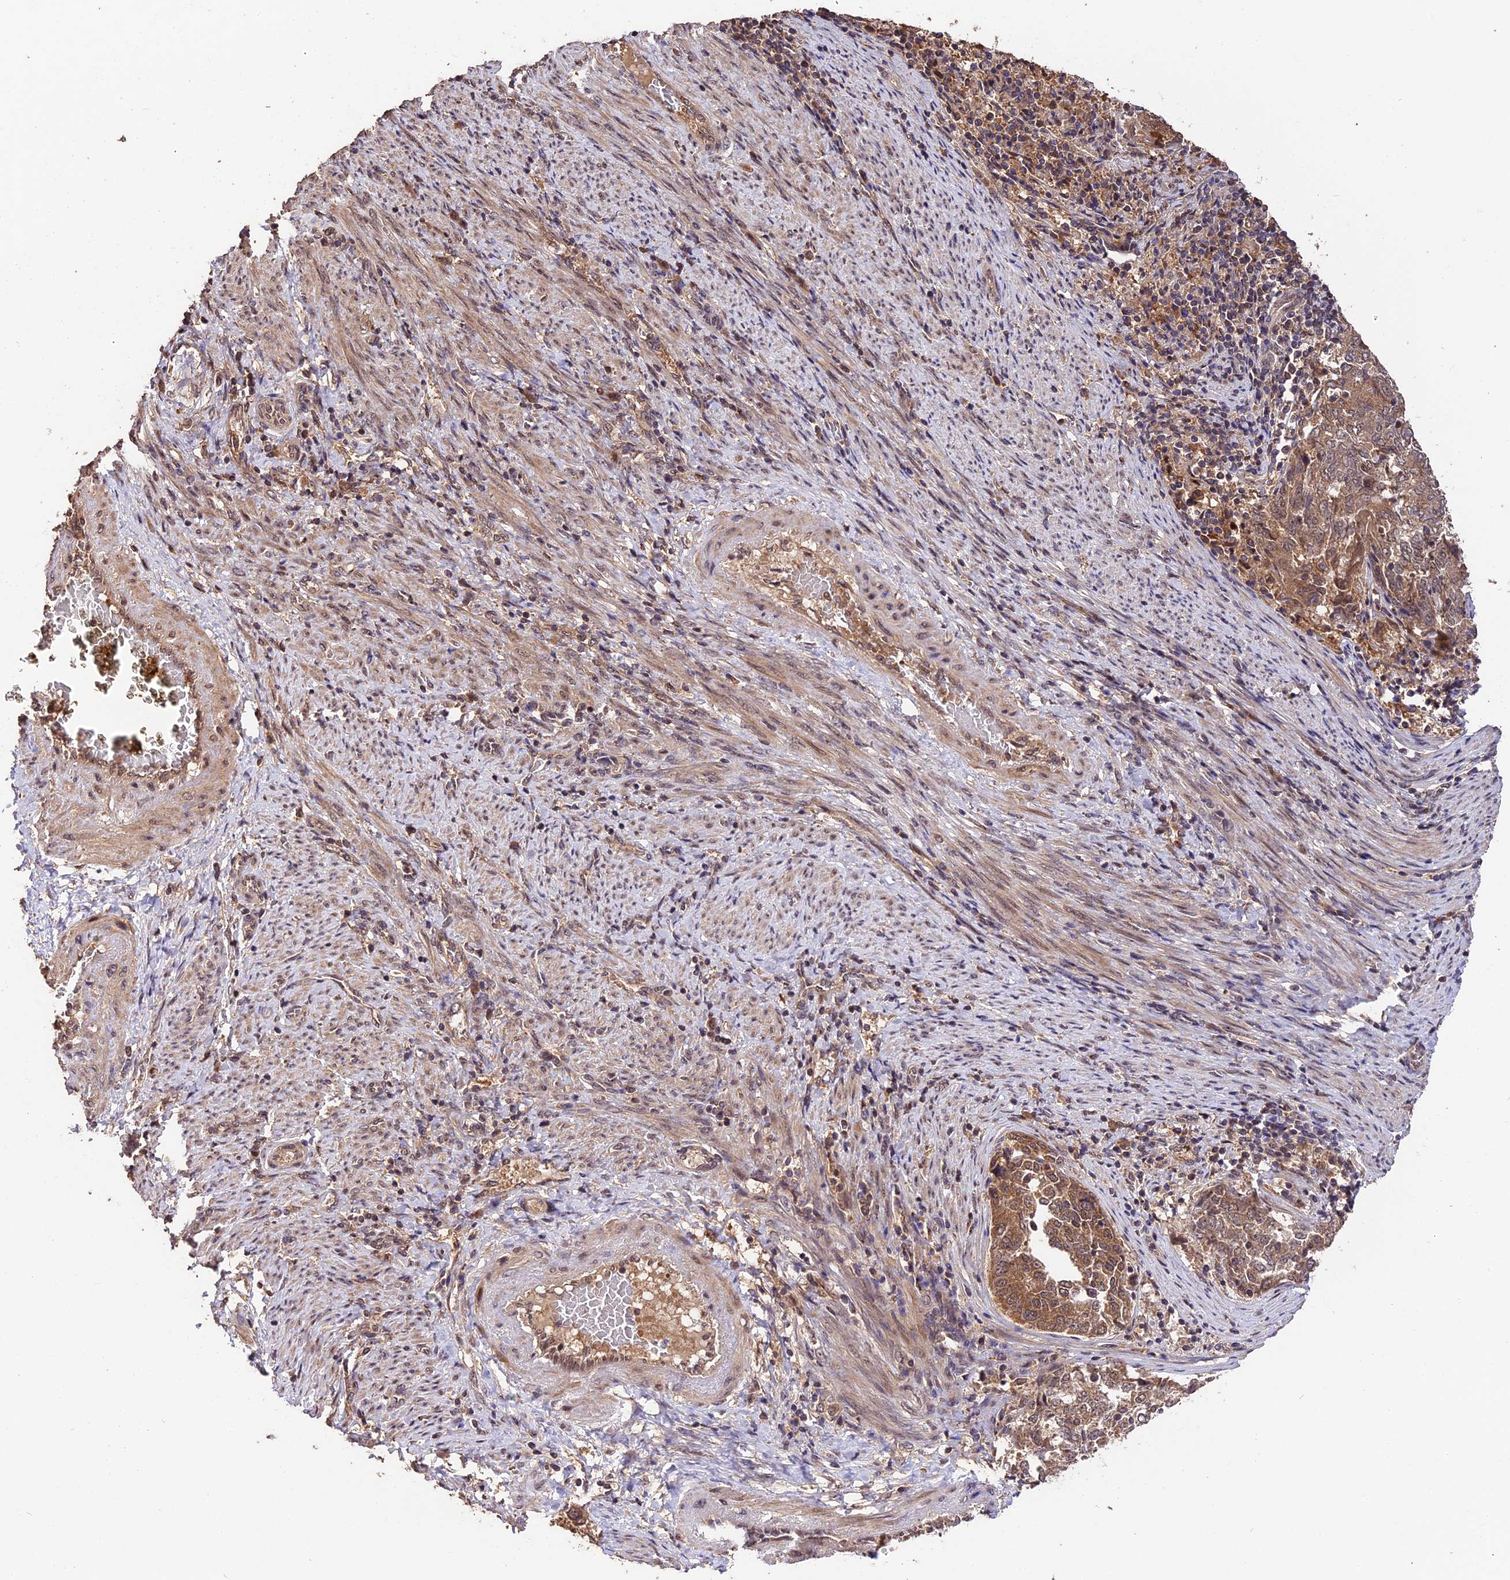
{"staining": {"intensity": "moderate", "quantity": ">75%", "location": "cytoplasmic/membranous"}, "tissue": "endometrial cancer", "cell_type": "Tumor cells", "image_type": "cancer", "snomed": [{"axis": "morphology", "description": "Adenocarcinoma, NOS"}, {"axis": "topography", "description": "Endometrium"}], "caption": "A high-resolution photomicrograph shows immunohistochemistry staining of endometrial cancer (adenocarcinoma), which shows moderate cytoplasmic/membranous expression in approximately >75% of tumor cells.", "gene": "TRMT1", "patient": {"sex": "female", "age": 80}}